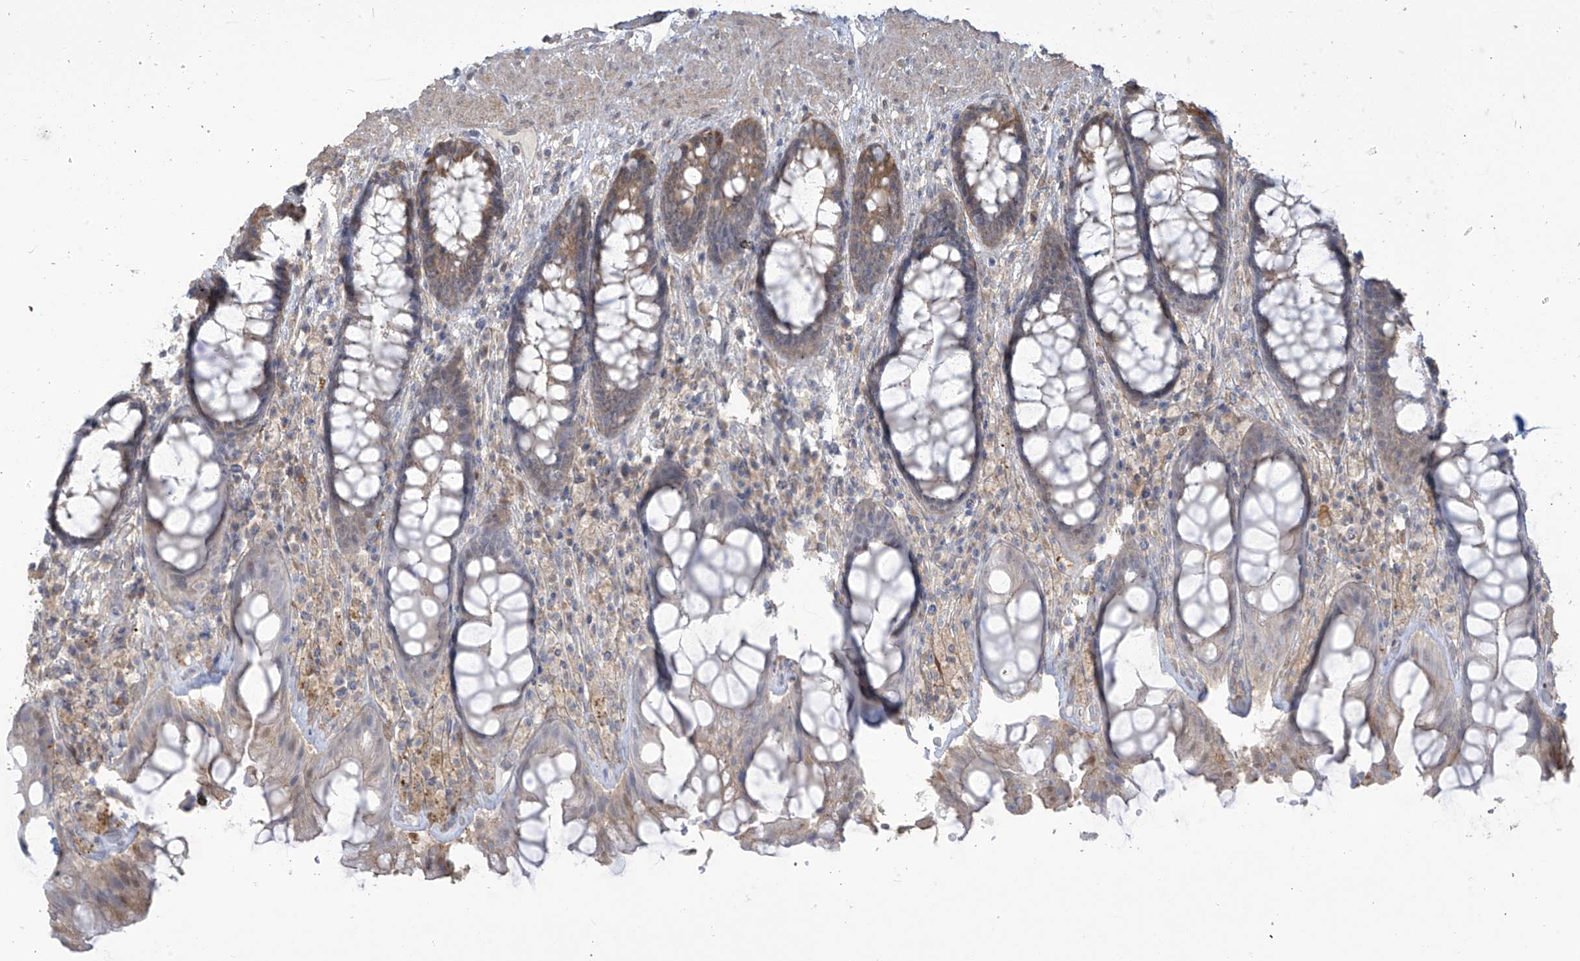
{"staining": {"intensity": "weak", "quantity": "25%-75%", "location": "cytoplasmic/membranous"}, "tissue": "rectum", "cell_type": "Glandular cells", "image_type": "normal", "snomed": [{"axis": "morphology", "description": "Normal tissue, NOS"}, {"axis": "topography", "description": "Rectum"}], "caption": "This photomicrograph demonstrates immunohistochemistry (IHC) staining of normal human rectum, with low weak cytoplasmic/membranous positivity in about 25%-75% of glandular cells.", "gene": "TAGAP", "patient": {"sex": "male", "age": 64}}